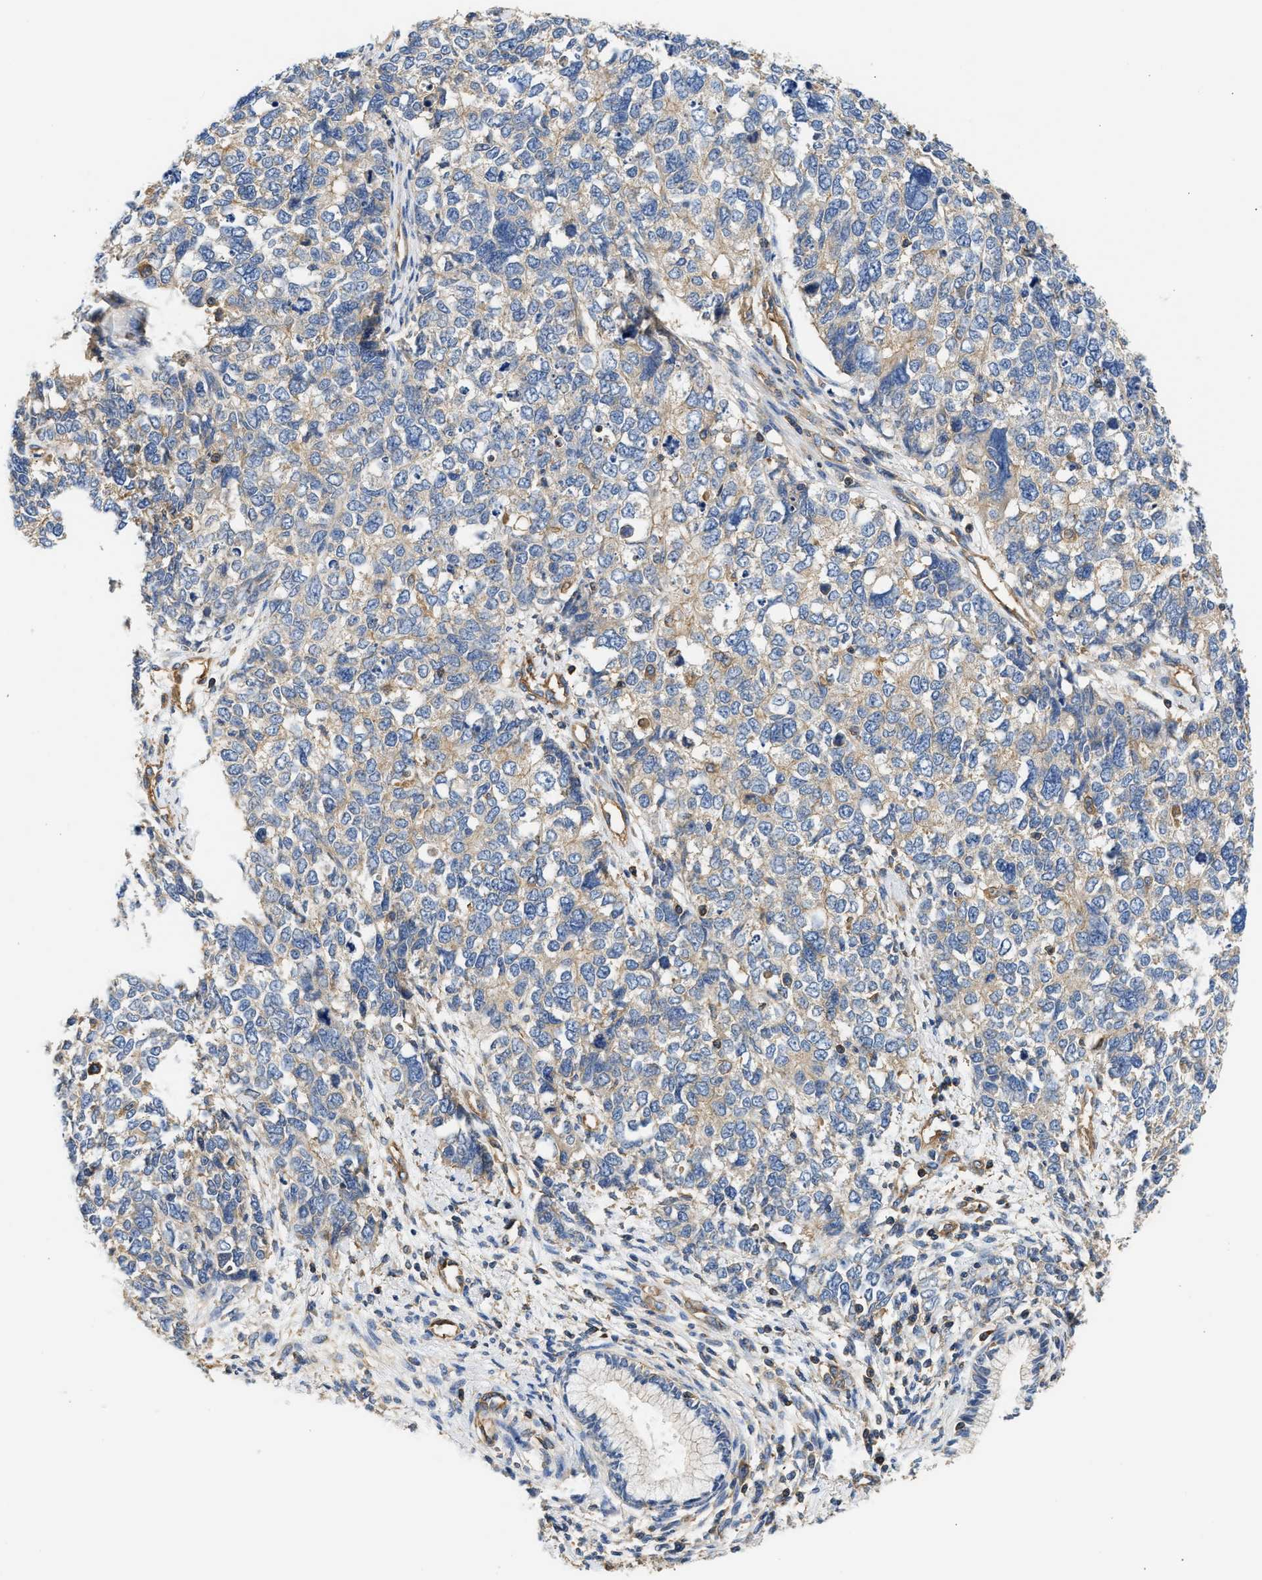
{"staining": {"intensity": "weak", "quantity": "<25%", "location": "cytoplasmic/membranous"}, "tissue": "cervical cancer", "cell_type": "Tumor cells", "image_type": "cancer", "snomed": [{"axis": "morphology", "description": "Squamous cell carcinoma, NOS"}, {"axis": "topography", "description": "Cervix"}], "caption": "Micrograph shows no significant protein staining in tumor cells of cervical cancer (squamous cell carcinoma). The staining was performed using DAB to visualize the protein expression in brown, while the nuclei were stained in blue with hematoxylin (Magnification: 20x).", "gene": "SAMD9L", "patient": {"sex": "female", "age": 63}}